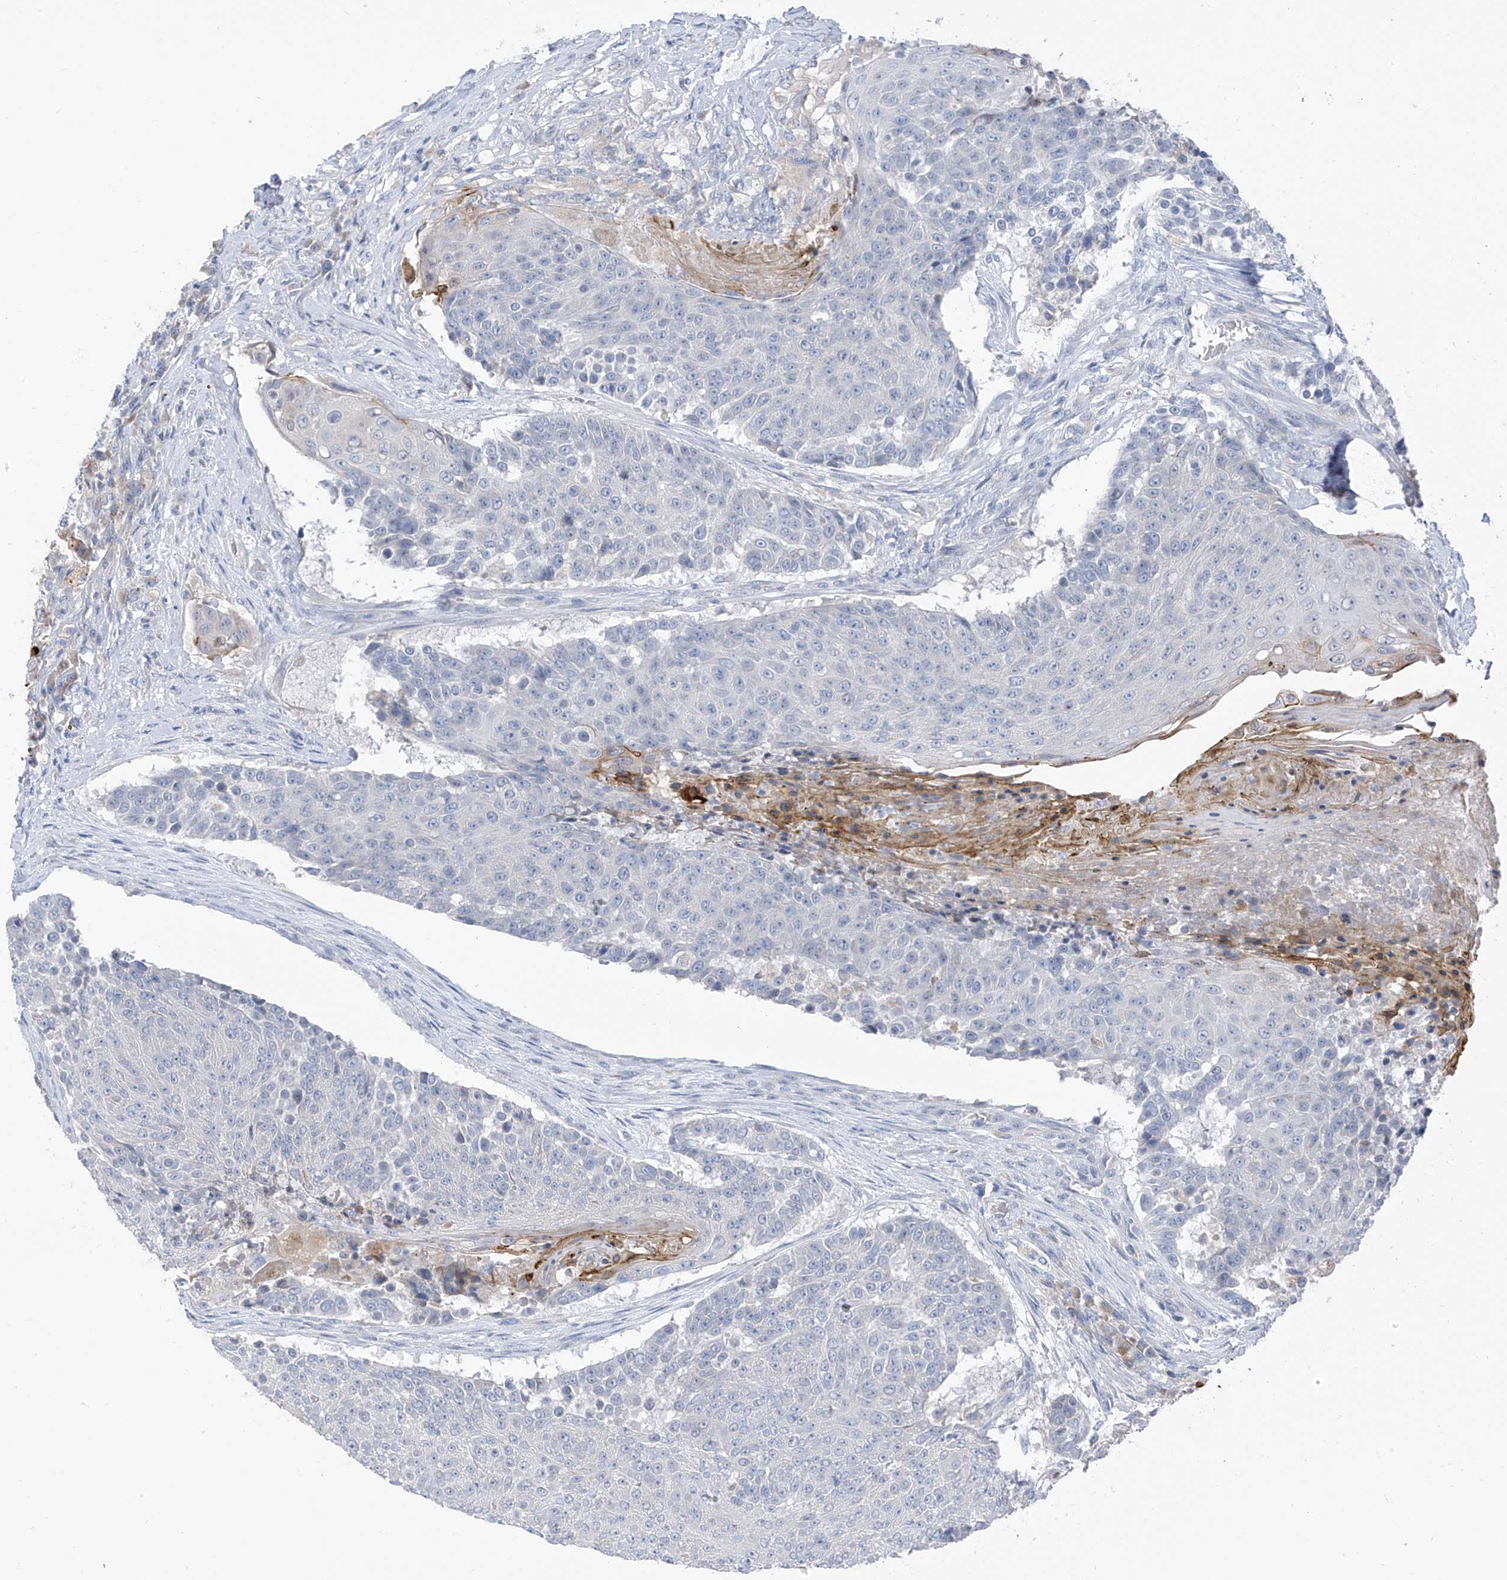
{"staining": {"intensity": "negative", "quantity": "none", "location": "none"}, "tissue": "urothelial cancer", "cell_type": "Tumor cells", "image_type": "cancer", "snomed": [{"axis": "morphology", "description": "Urothelial carcinoma, High grade"}, {"axis": "topography", "description": "Urinary bladder"}], "caption": "The image shows no significant staining in tumor cells of high-grade urothelial carcinoma.", "gene": "LDAH", "patient": {"sex": "female", "age": 63}}